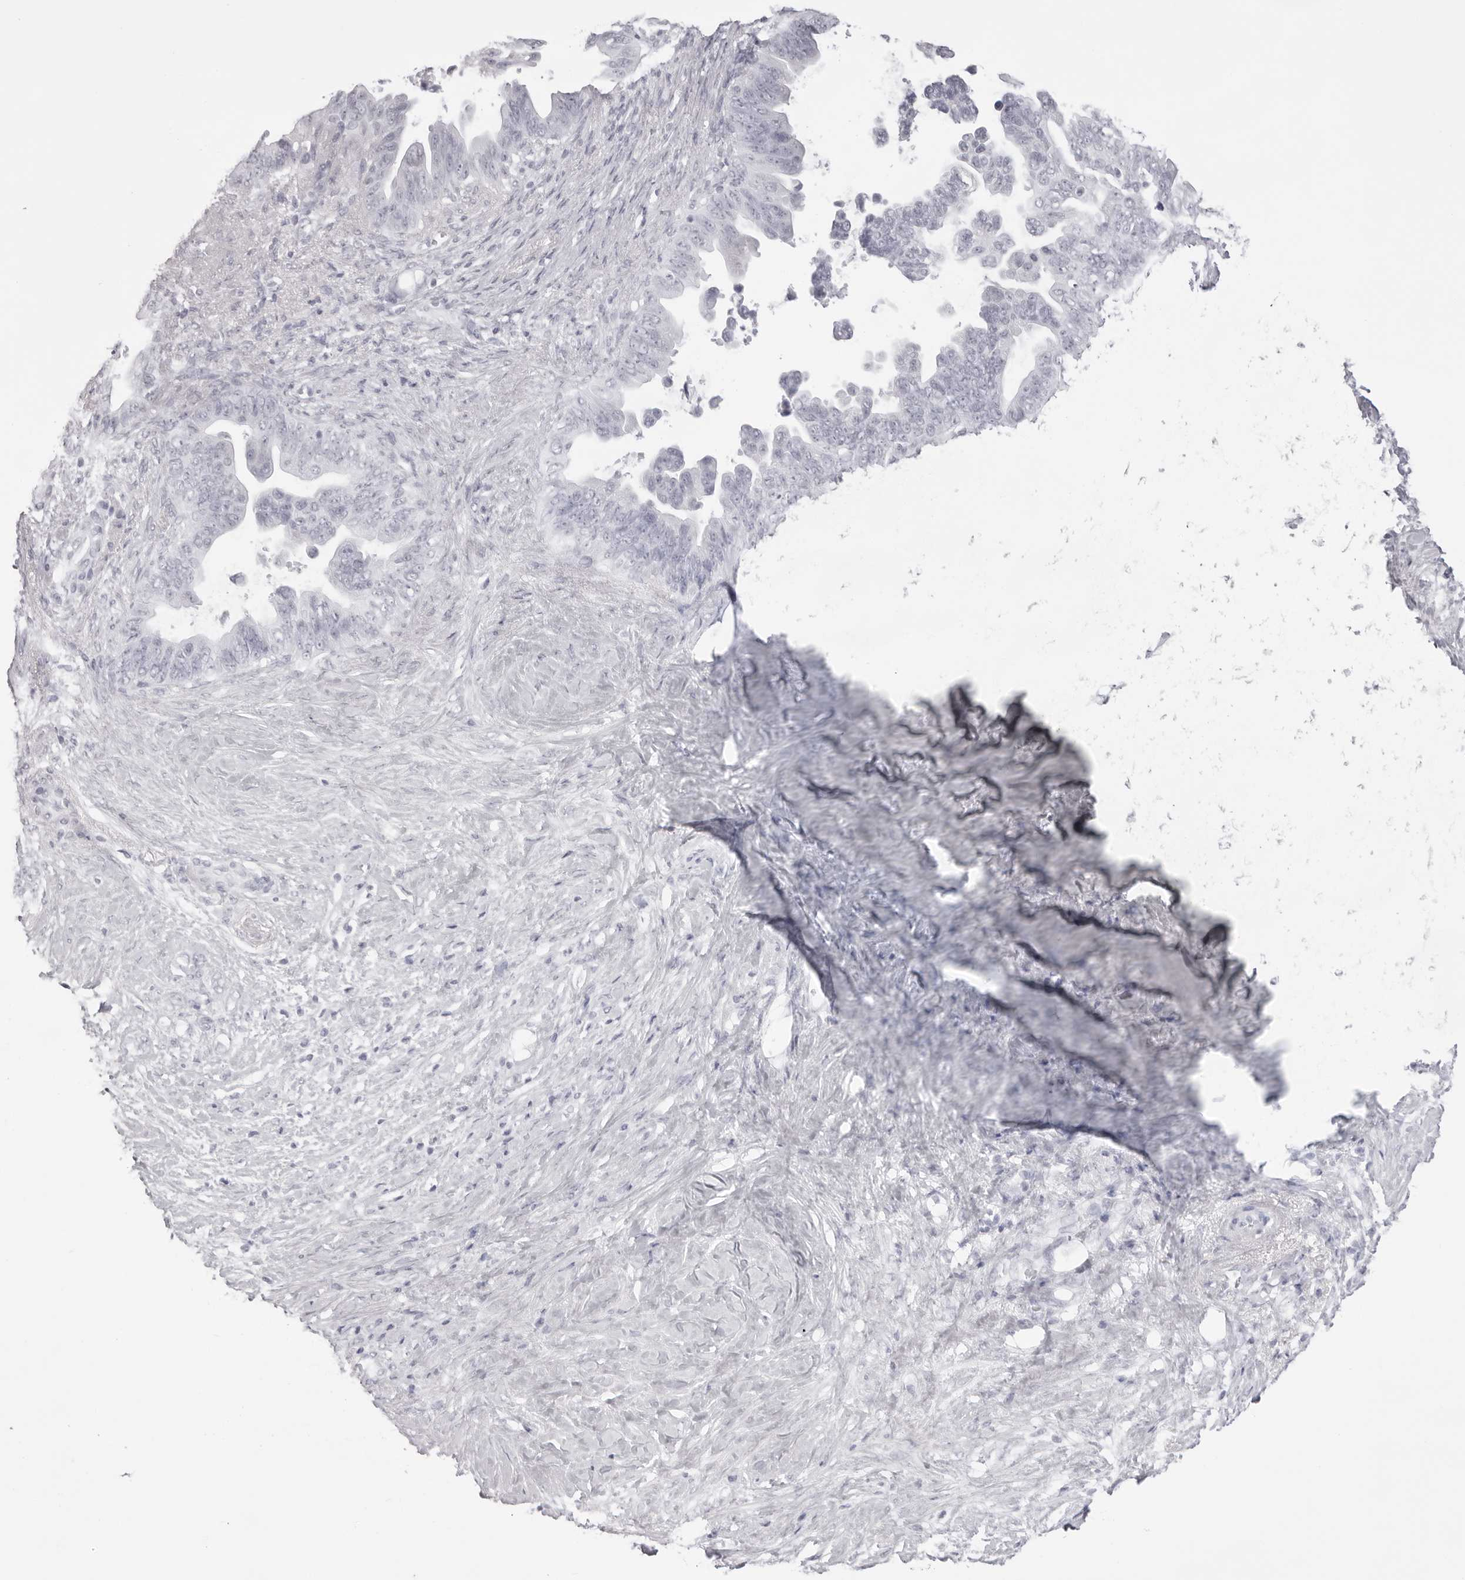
{"staining": {"intensity": "negative", "quantity": "none", "location": "none"}, "tissue": "pancreatic cancer", "cell_type": "Tumor cells", "image_type": "cancer", "snomed": [{"axis": "morphology", "description": "Adenocarcinoma, NOS"}, {"axis": "topography", "description": "Pancreas"}], "caption": "The photomicrograph shows no significant expression in tumor cells of pancreatic cancer. (Stains: DAB immunohistochemistry with hematoxylin counter stain, Microscopy: brightfield microscopy at high magnification).", "gene": "SPTA1", "patient": {"sex": "female", "age": 72}}